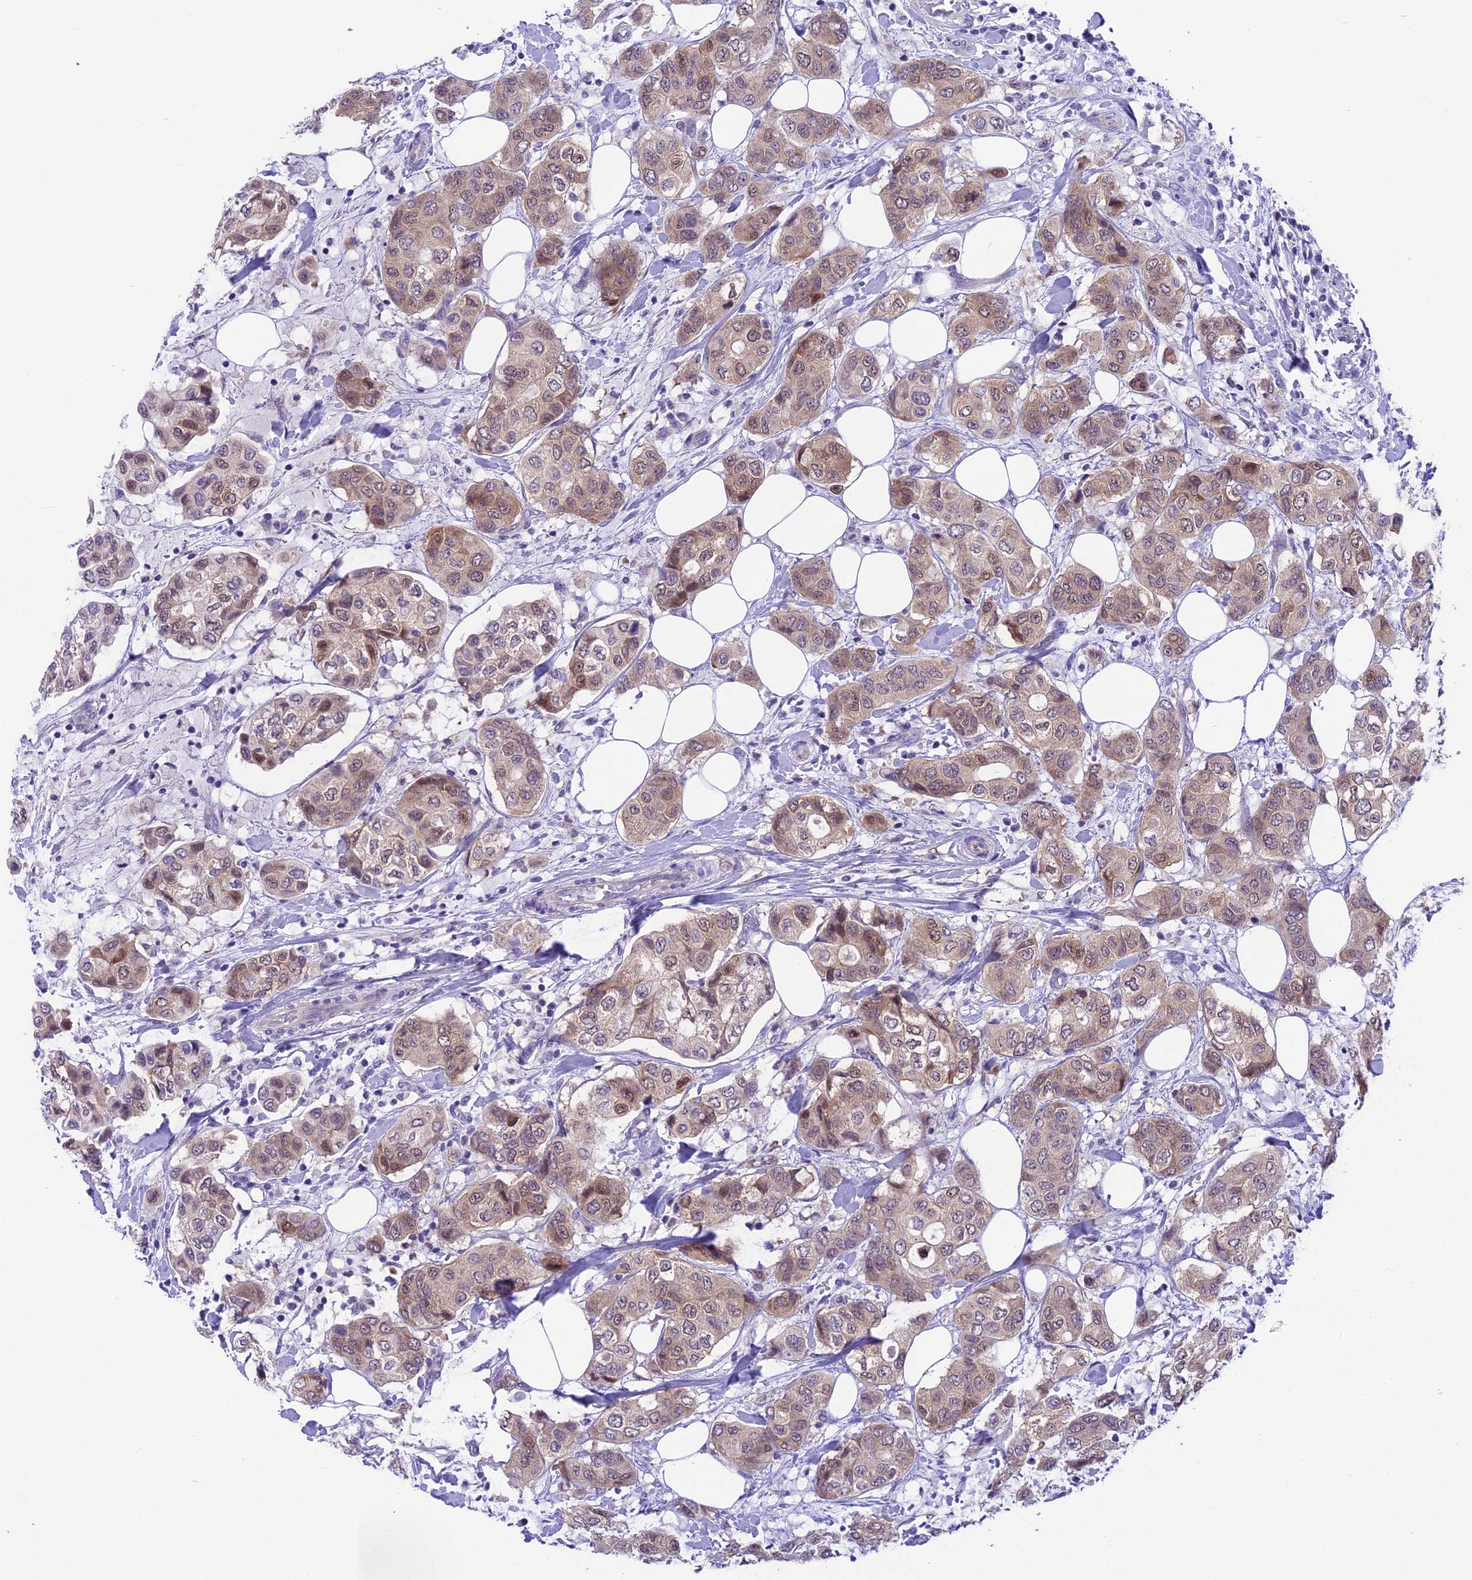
{"staining": {"intensity": "moderate", "quantity": "<25%", "location": "nuclear"}, "tissue": "breast cancer", "cell_type": "Tumor cells", "image_type": "cancer", "snomed": [{"axis": "morphology", "description": "Lobular carcinoma"}, {"axis": "topography", "description": "Breast"}], "caption": "This is an image of IHC staining of breast cancer, which shows moderate expression in the nuclear of tumor cells.", "gene": "PRR15", "patient": {"sex": "female", "age": 51}}